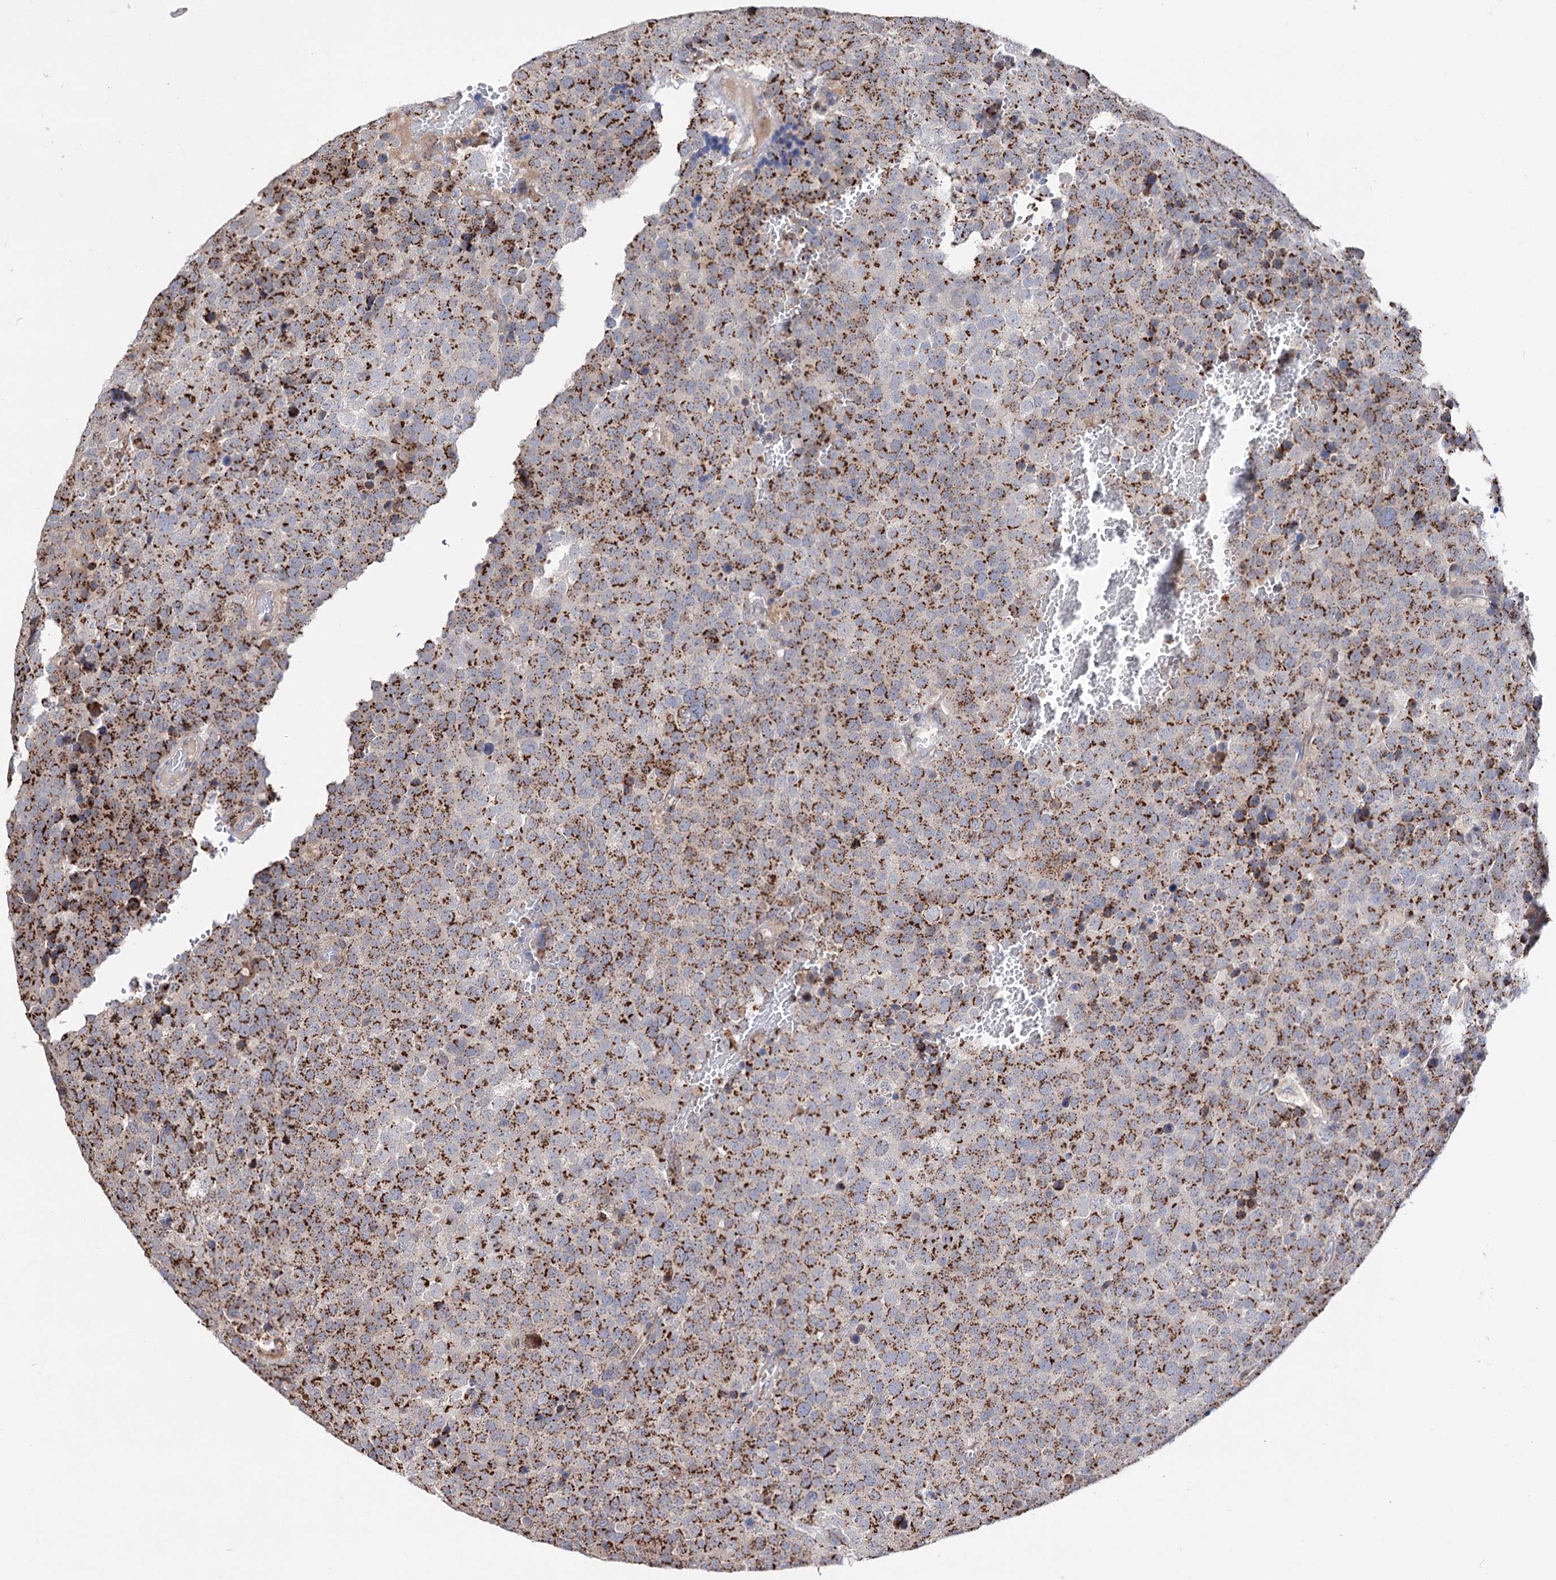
{"staining": {"intensity": "moderate", "quantity": ">75%", "location": "cytoplasmic/membranous"}, "tissue": "testis cancer", "cell_type": "Tumor cells", "image_type": "cancer", "snomed": [{"axis": "morphology", "description": "Seminoma, NOS"}, {"axis": "topography", "description": "Testis"}], "caption": "Human testis cancer (seminoma) stained with a protein marker reveals moderate staining in tumor cells.", "gene": "C11orf96", "patient": {"sex": "male", "age": 71}}